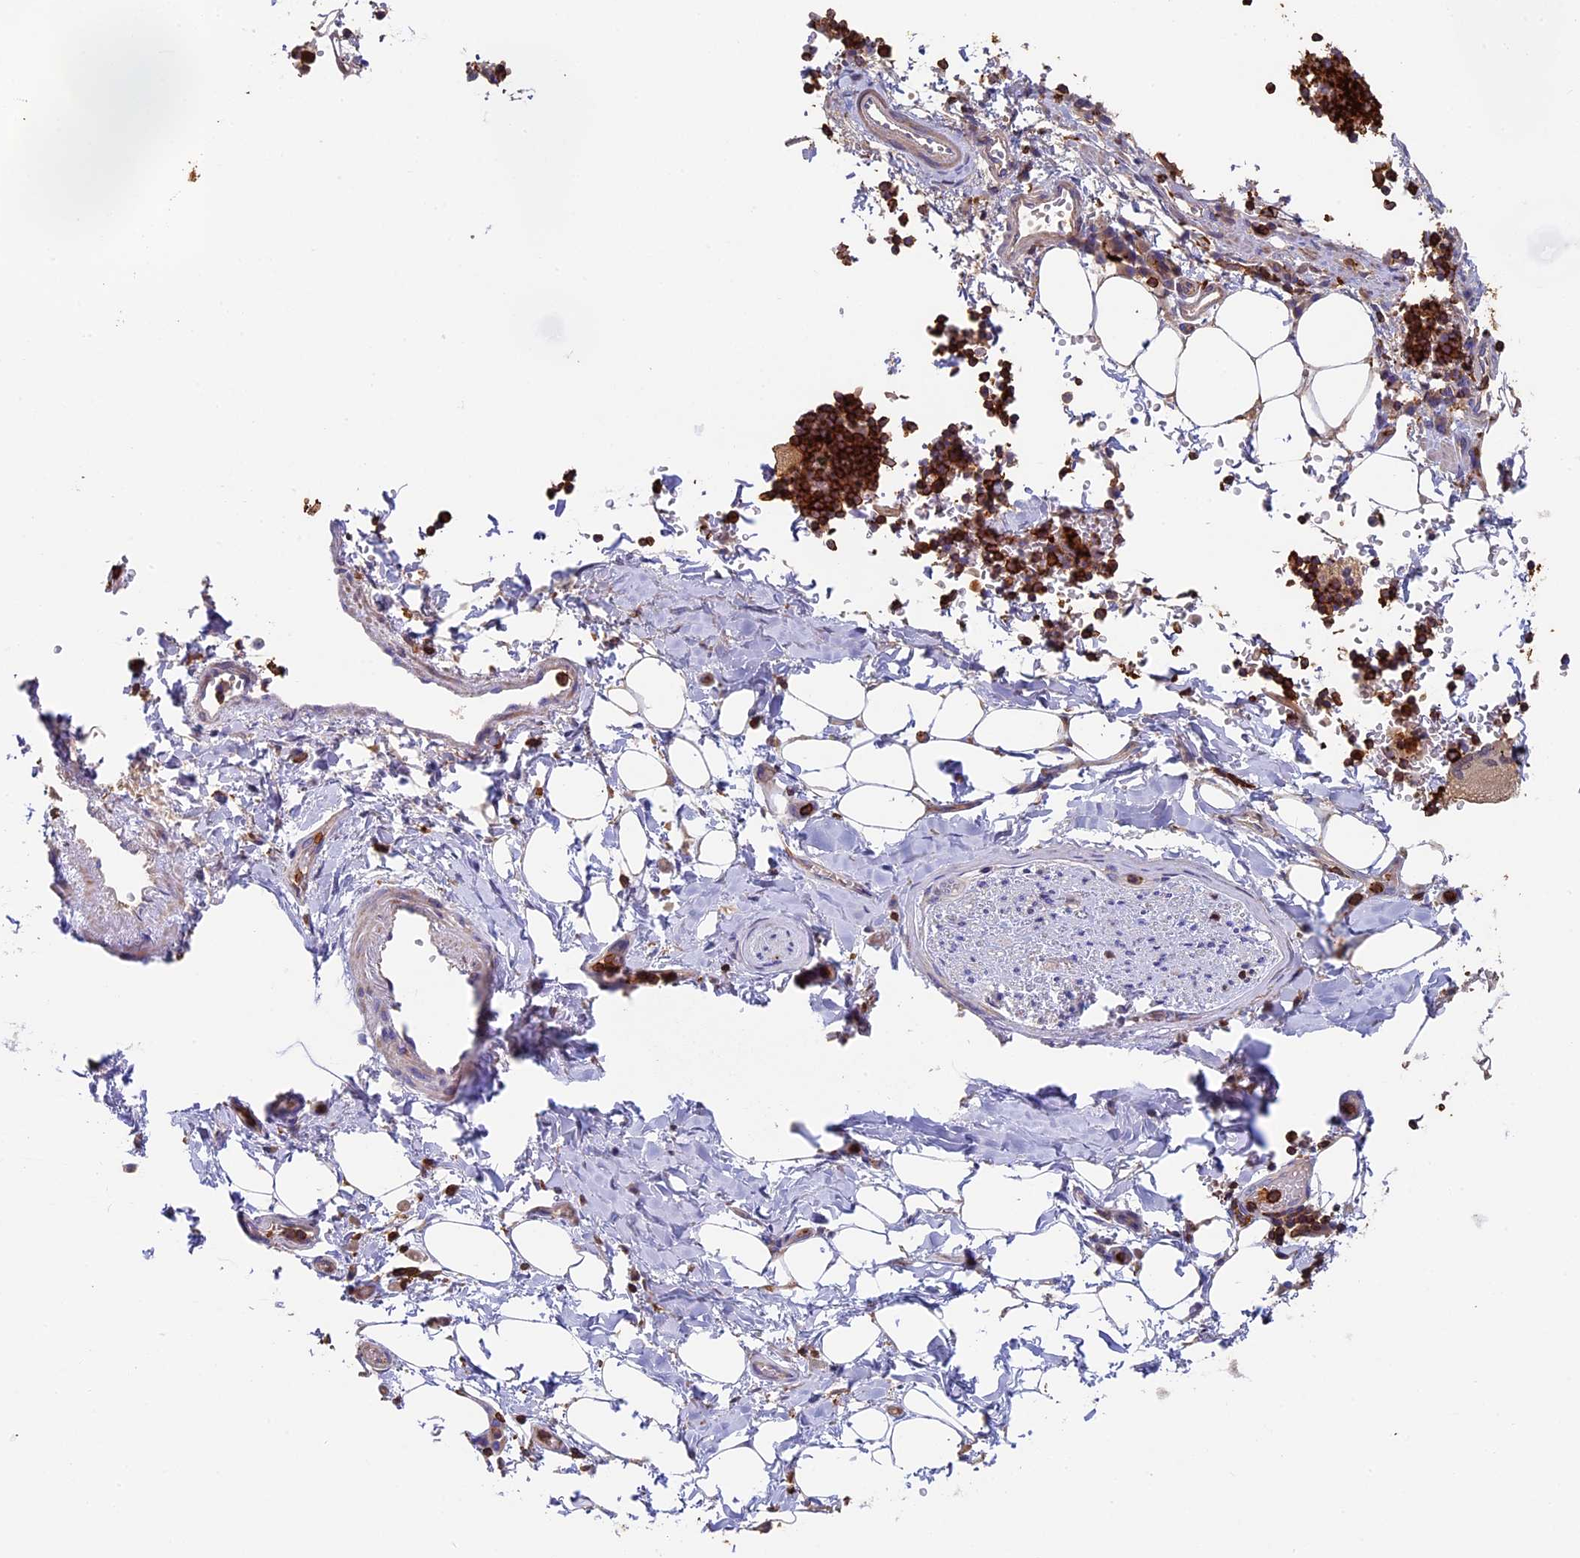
{"staining": {"intensity": "negative", "quantity": "none", "location": "none"}, "tissue": "adipose tissue", "cell_type": "Adipocytes", "image_type": "normal", "snomed": [{"axis": "morphology", "description": "Normal tissue, NOS"}, {"axis": "topography", "description": "Lymph node"}, {"axis": "topography", "description": "Cartilage tissue"}, {"axis": "topography", "description": "Bronchus"}], "caption": "IHC photomicrograph of normal adipose tissue stained for a protein (brown), which demonstrates no expression in adipocytes.", "gene": "ADAT1", "patient": {"sex": "male", "age": 63}}